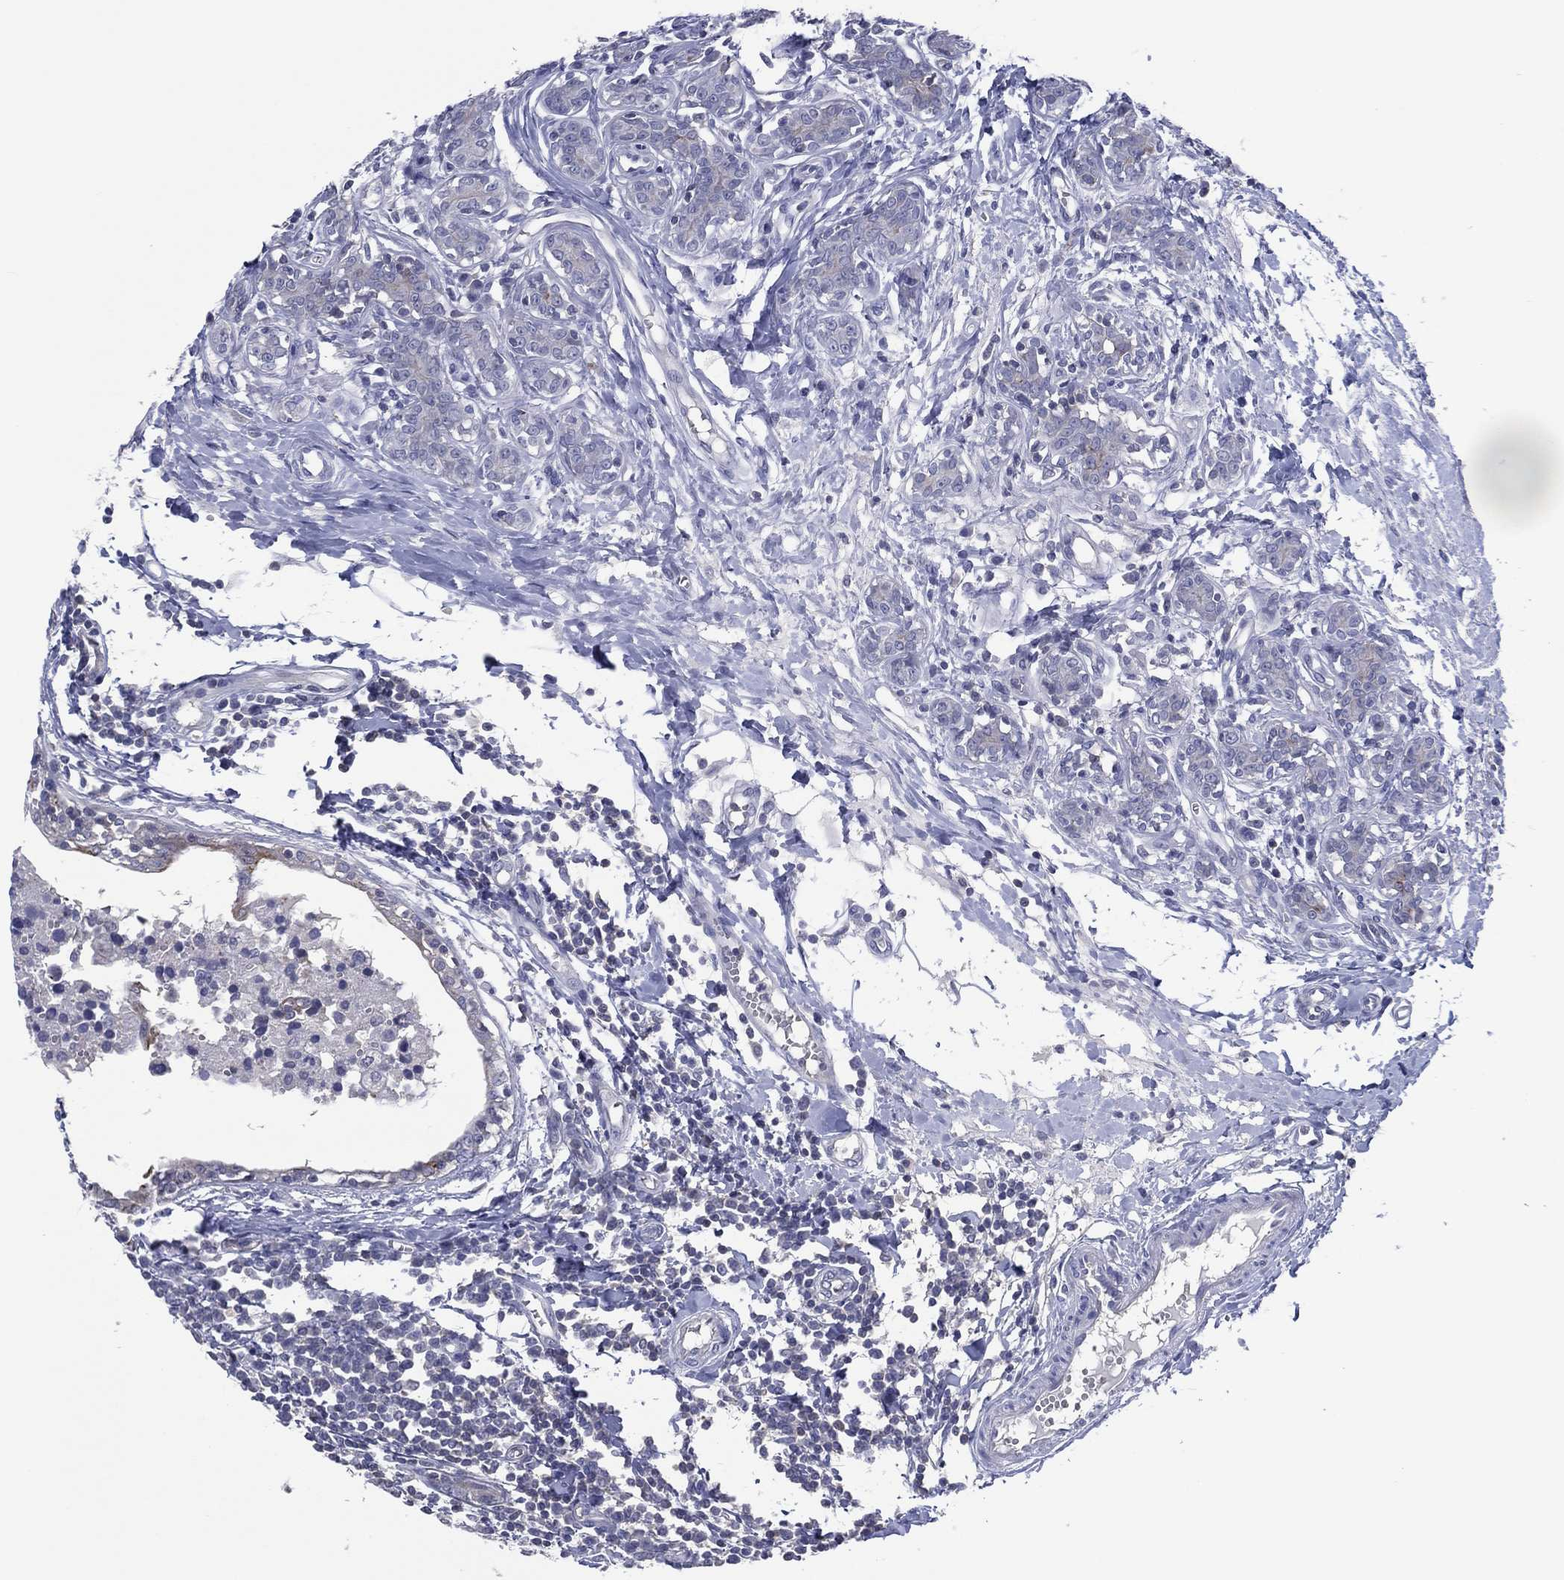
{"staining": {"intensity": "negative", "quantity": "none", "location": "none"}, "tissue": "breast cancer", "cell_type": "Tumor cells", "image_type": "cancer", "snomed": [{"axis": "morphology", "description": "Duct carcinoma"}, {"axis": "topography", "description": "Breast"}], "caption": "The photomicrograph shows no staining of tumor cells in breast infiltrating ductal carcinoma. (DAB IHC with hematoxylin counter stain).", "gene": "TRIM31", "patient": {"sex": "female", "age": 30}}